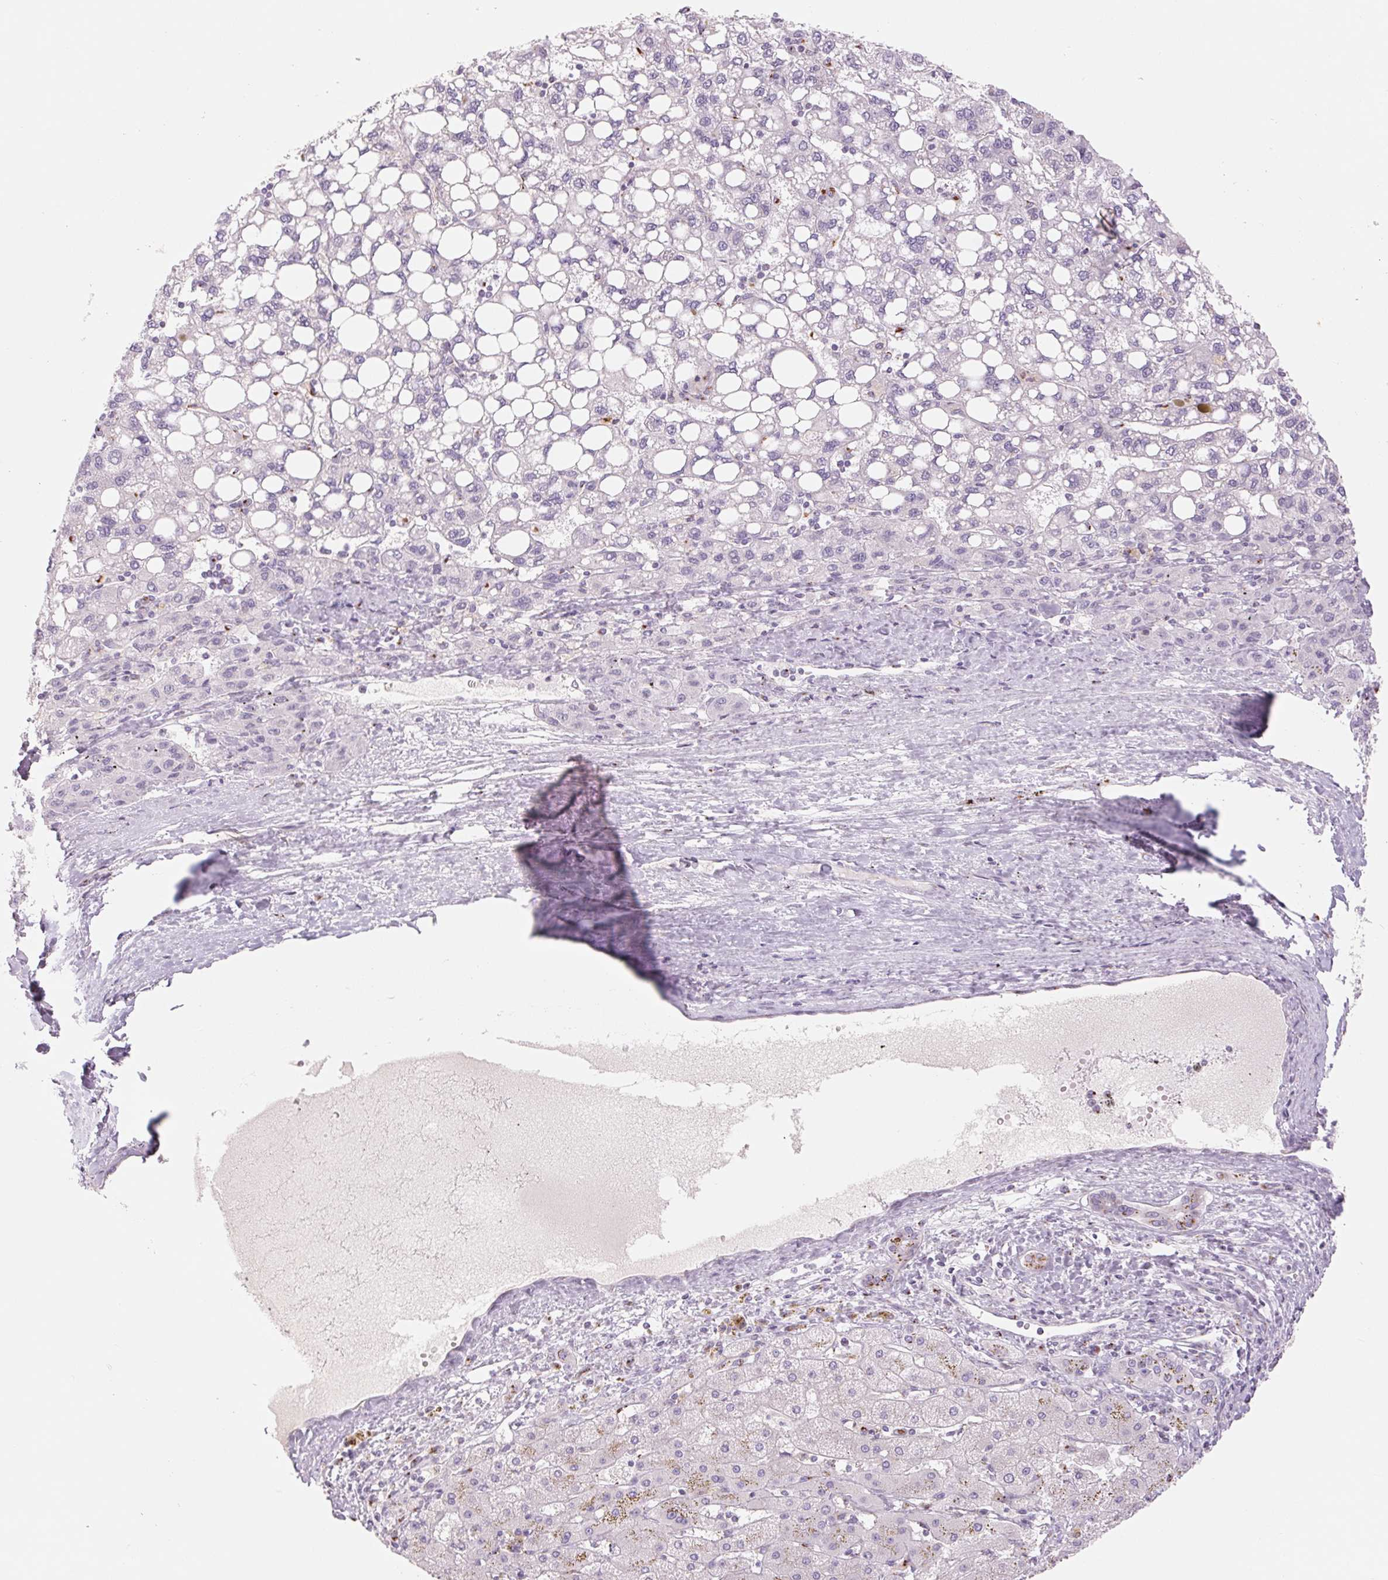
{"staining": {"intensity": "moderate", "quantity": "<25%", "location": "cytoplasmic/membranous"}, "tissue": "liver cancer", "cell_type": "Tumor cells", "image_type": "cancer", "snomed": [{"axis": "morphology", "description": "Carcinoma, Hepatocellular, NOS"}, {"axis": "topography", "description": "Liver"}], "caption": "A low amount of moderate cytoplasmic/membranous staining is present in about <25% of tumor cells in liver cancer tissue. The staining was performed using DAB to visualize the protein expression in brown, while the nuclei were stained in blue with hematoxylin (Magnification: 20x).", "gene": "GALNT7", "patient": {"sex": "female", "age": 82}}